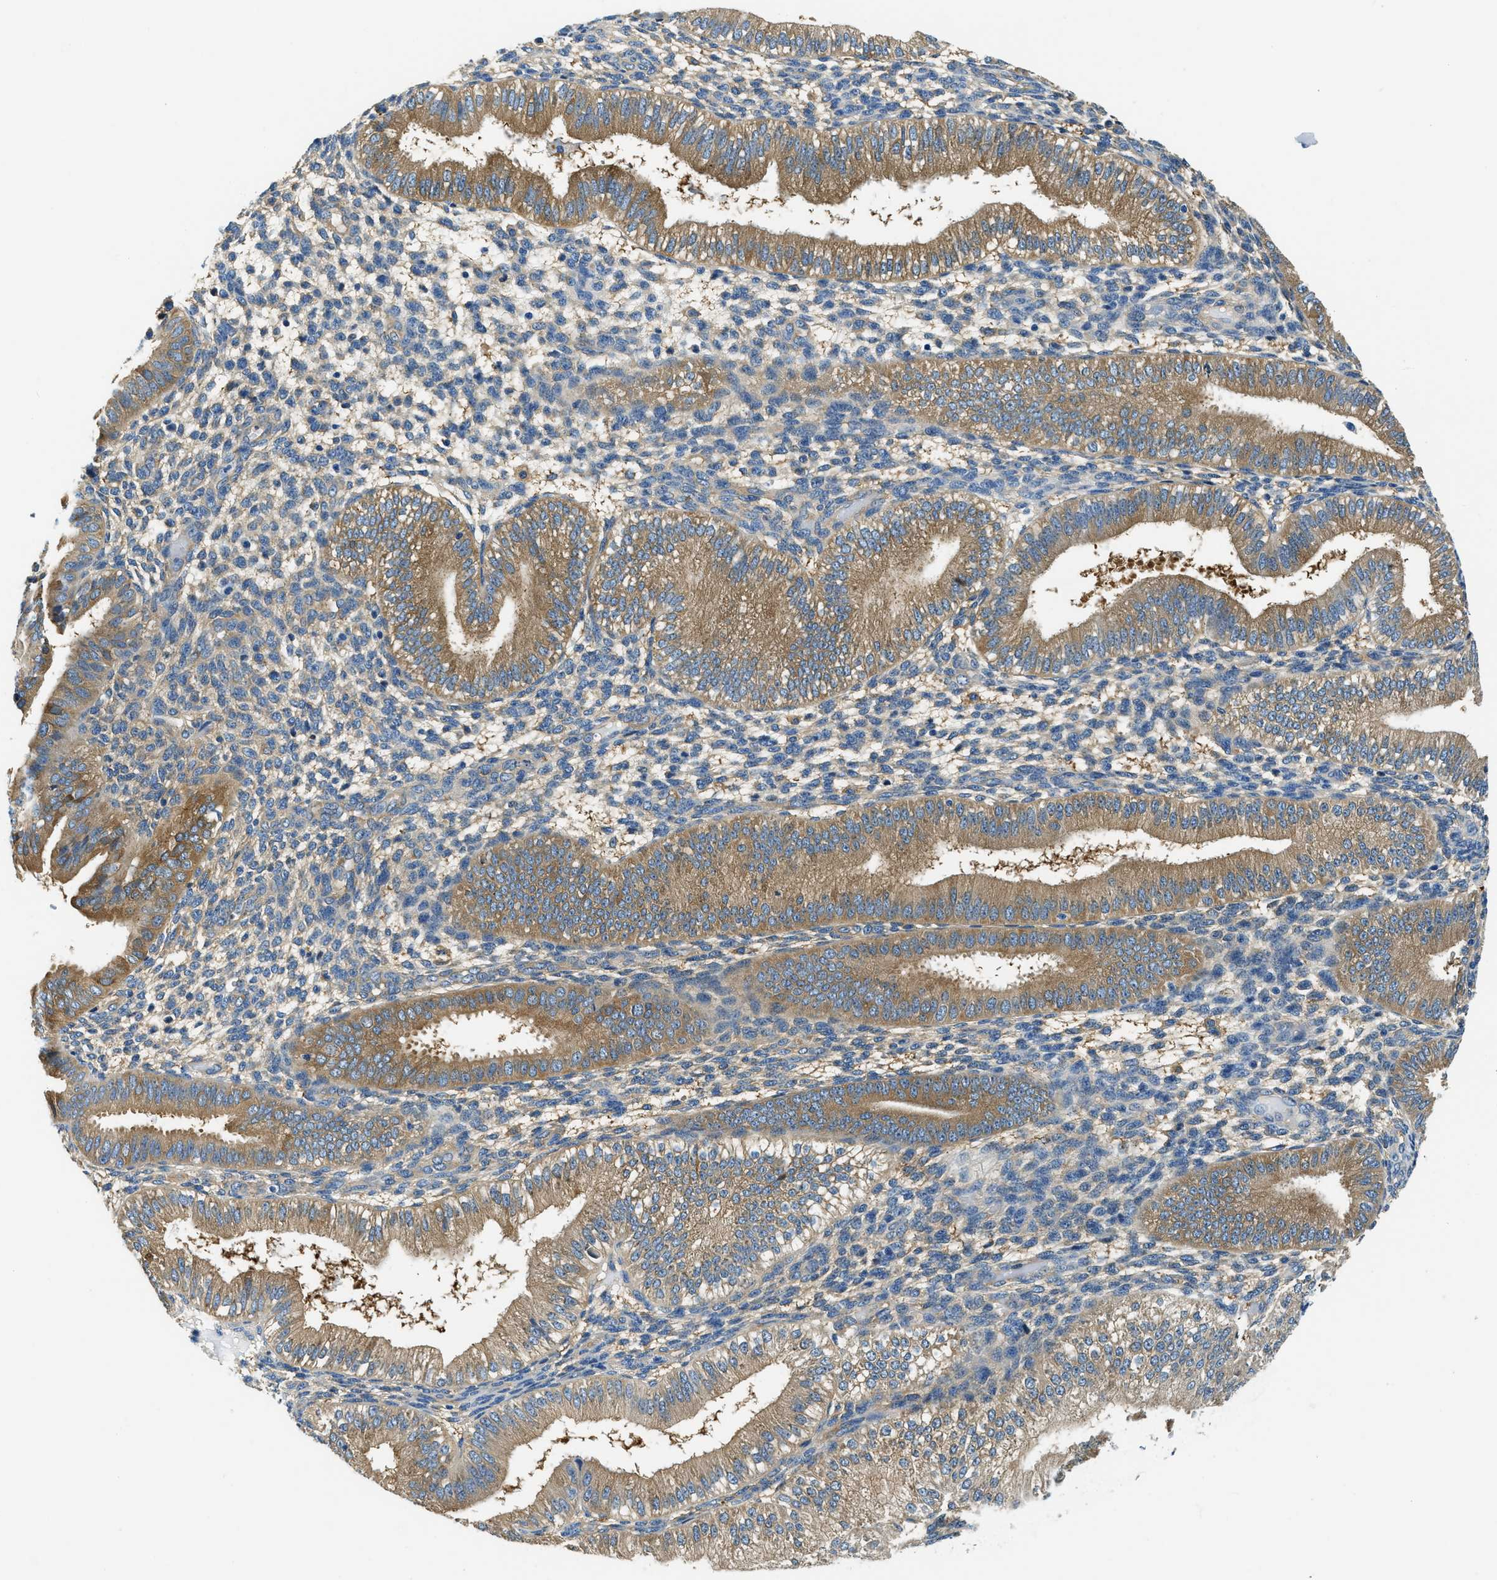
{"staining": {"intensity": "weak", "quantity": "25%-75%", "location": "cytoplasmic/membranous"}, "tissue": "endometrium", "cell_type": "Cells in endometrial stroma", "image_type": "normal", "snomed": [{"axis": "morphology", "description": "Normal tissue, NOS"}, {"axis": "topography", "description": "Endometrium"}], "caption": "Endometrium was stained to show a protein in brown. There is low levels of weak cytoplasmic/membranous positivity in about 25%-75% of cells in endometrial stroma. (brown staining indicates protein expression, while blue staining denotes nuclei).", "gene": "TWF1", "patient": {"sex": "female", "age": 39}}